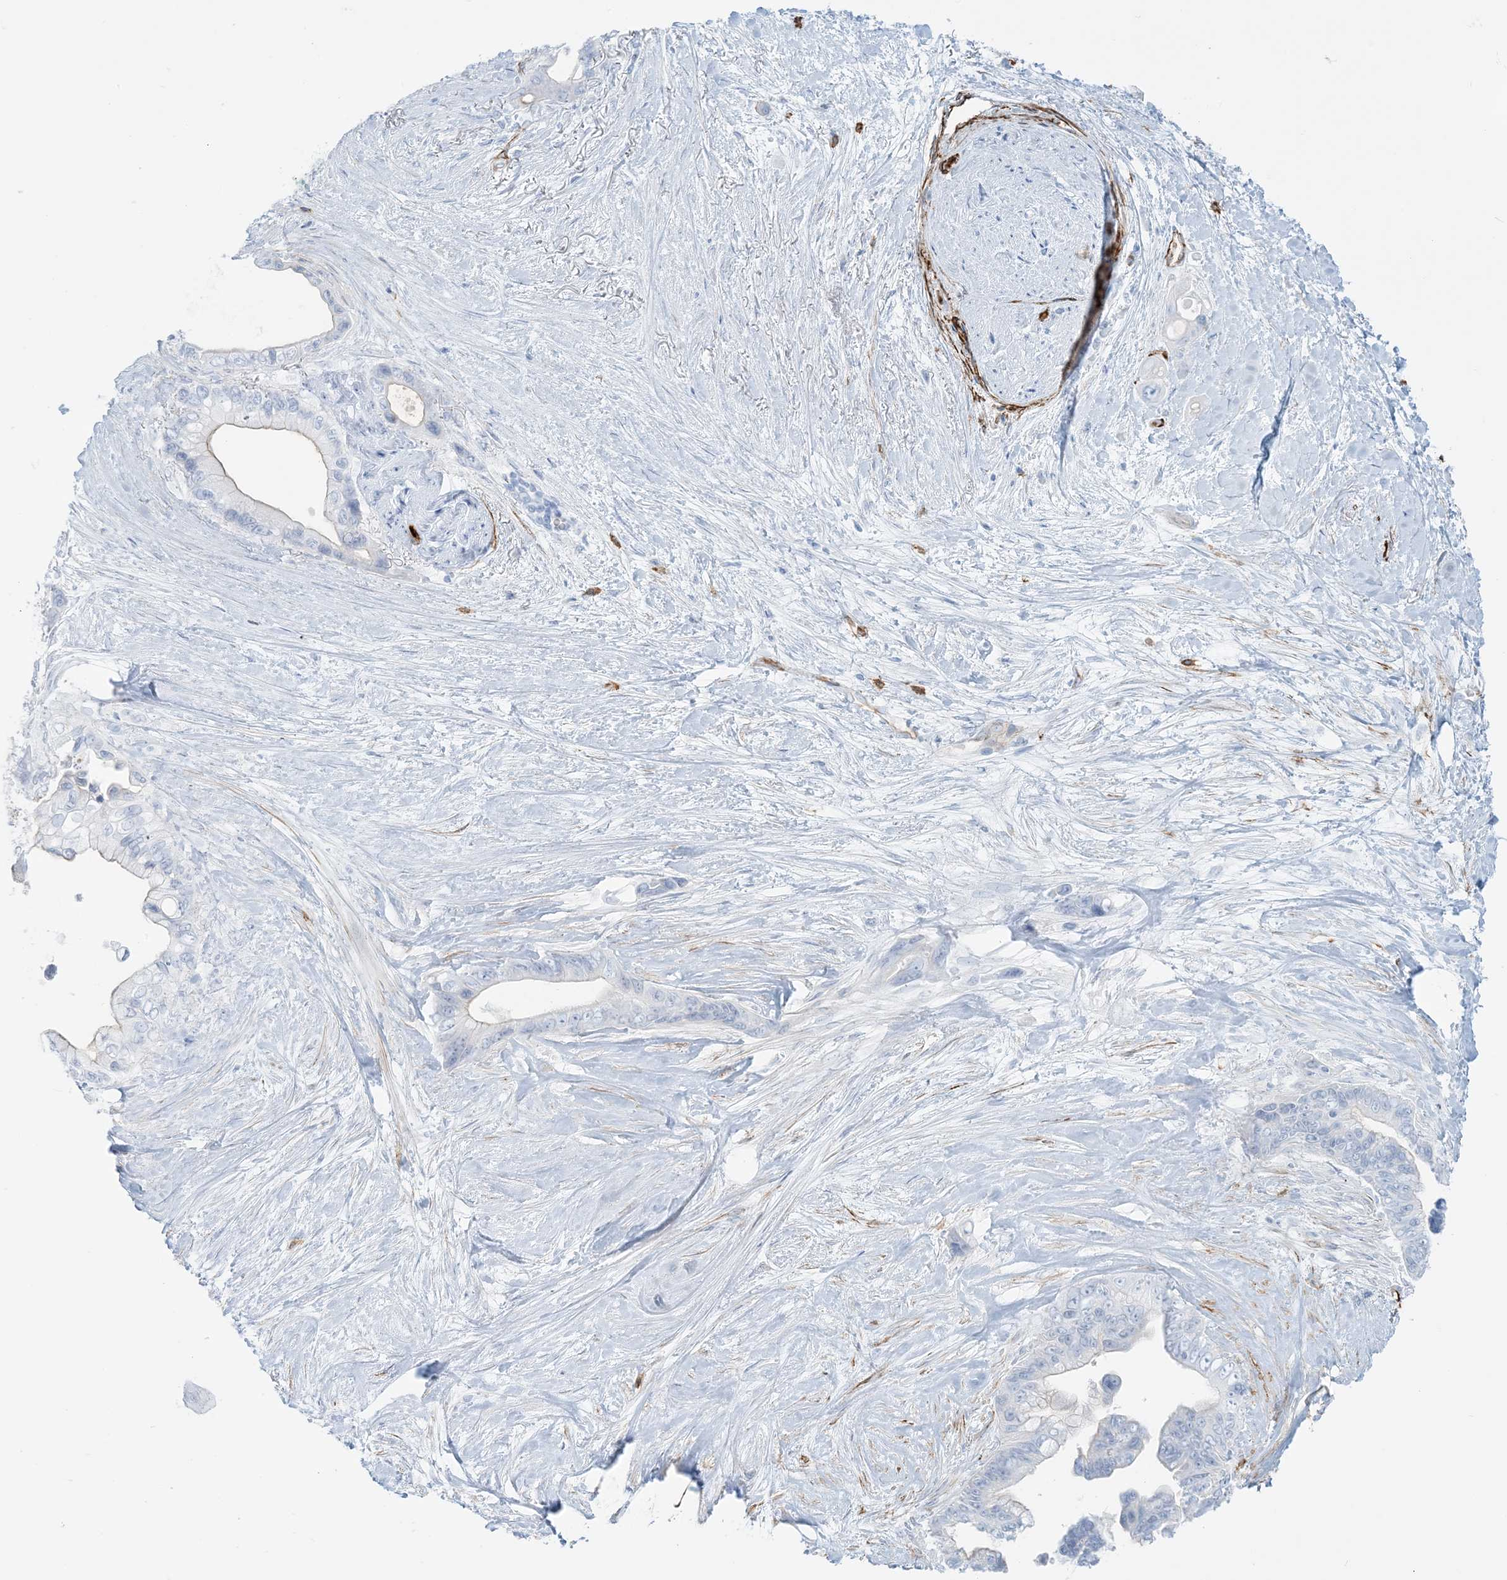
{"staining": {"intensity": "negative", "quantity": "none", "location": "none"}, "tissue": "pancreatic cancer", "cell_type": "Tumor cells", "image_type": "cancer", "snomed": [{"axis": "morphology", "description": "Adenocarcinoma, NOS"}, {"axis": "topography", "description": "Pancreas"}], "caption": "Pancreatic cancer was stained to show a protein in brown. There is no significant expression in tumor cells.", "gene": "EPS8L3", "patient": {"sex": "female", "age": 72}}